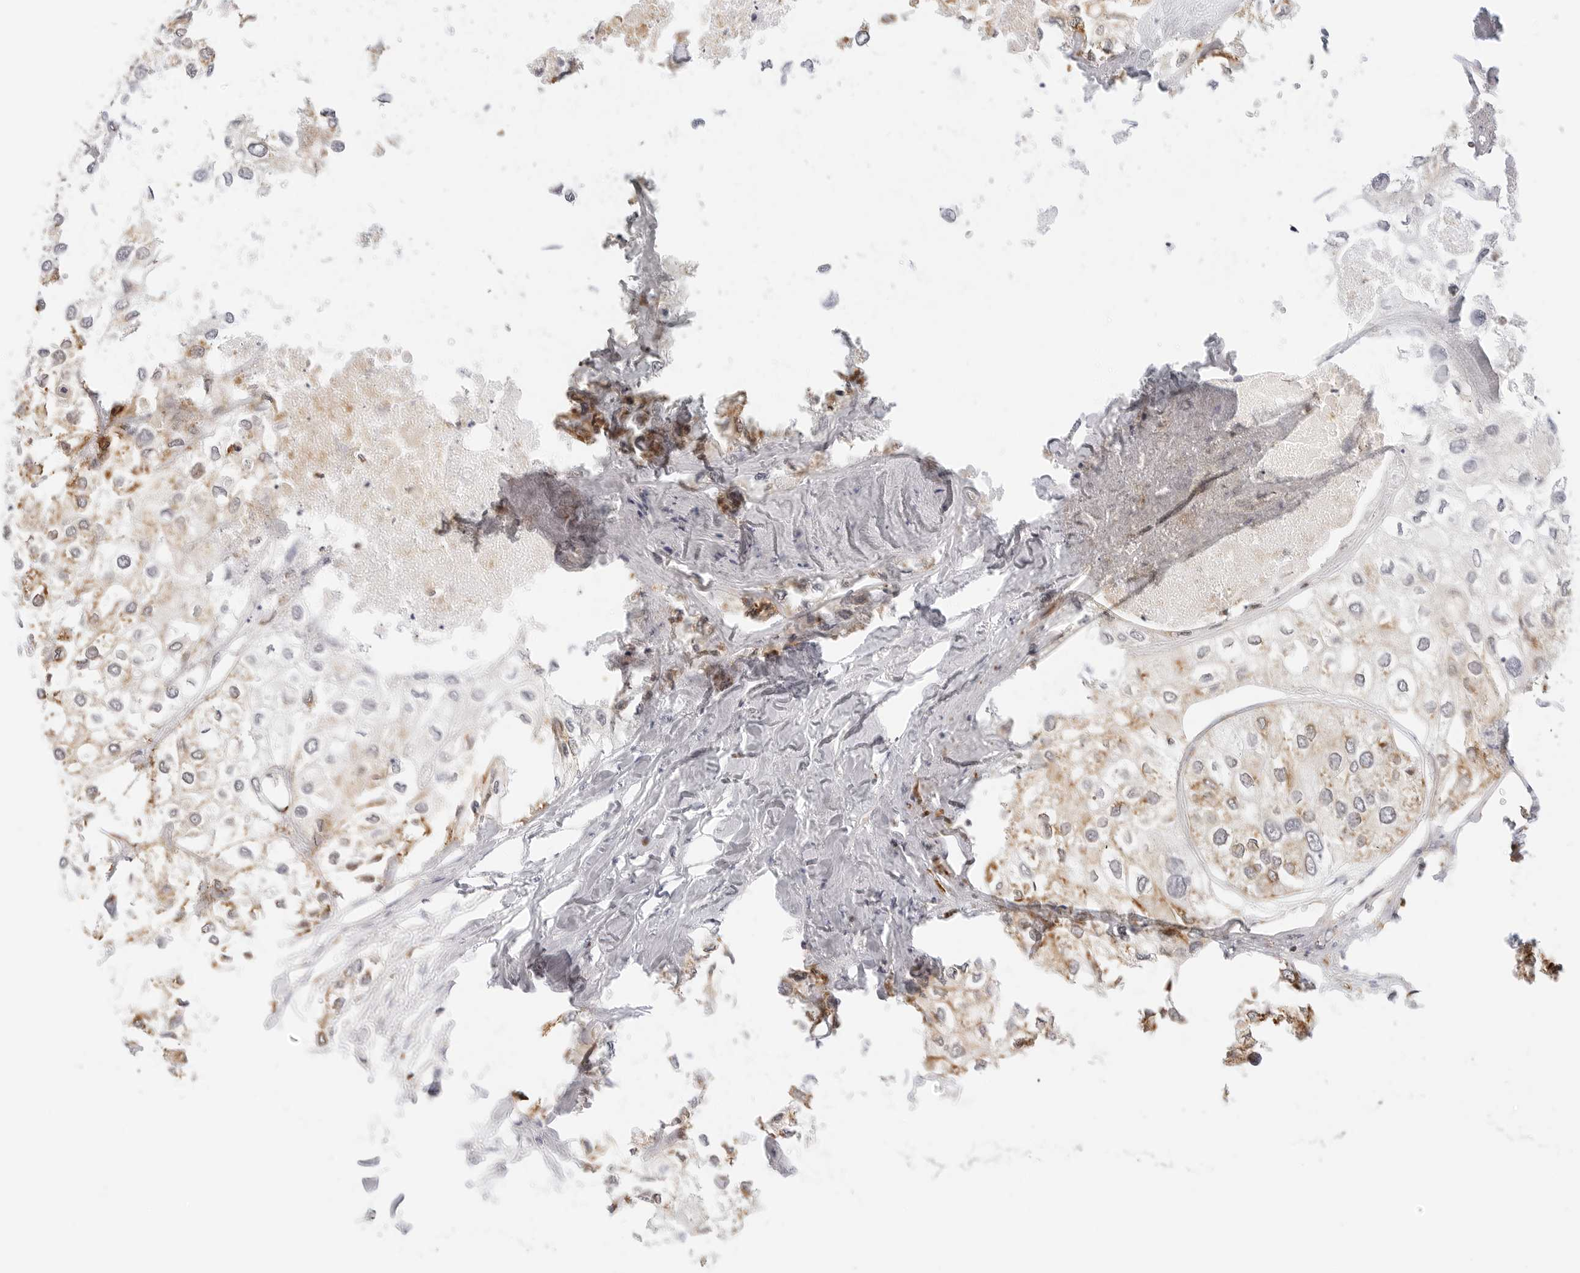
{"staining": {"intensity": "moderate", "quantity": "<25%", "location": "cytoplasmic/membranous"}, "tissue": "urothelial cancer", "cell_type": "Tumor cells", "image_type": "cancer", "snomed": [{"axis": "morphology", "description": "Urothelial carcinoma, High grade"}, {"axis": "topography", "description": "Urinary bladder"}], "caption": "This photomicrograph shows immunohistochemistry staining of urothelial cancer, with low moderate cytoplasmic/membranous positivity in approximately <25% of tumor cells.", "gene": "GORAB", "patient": {"sex": "male", "age": 64}}